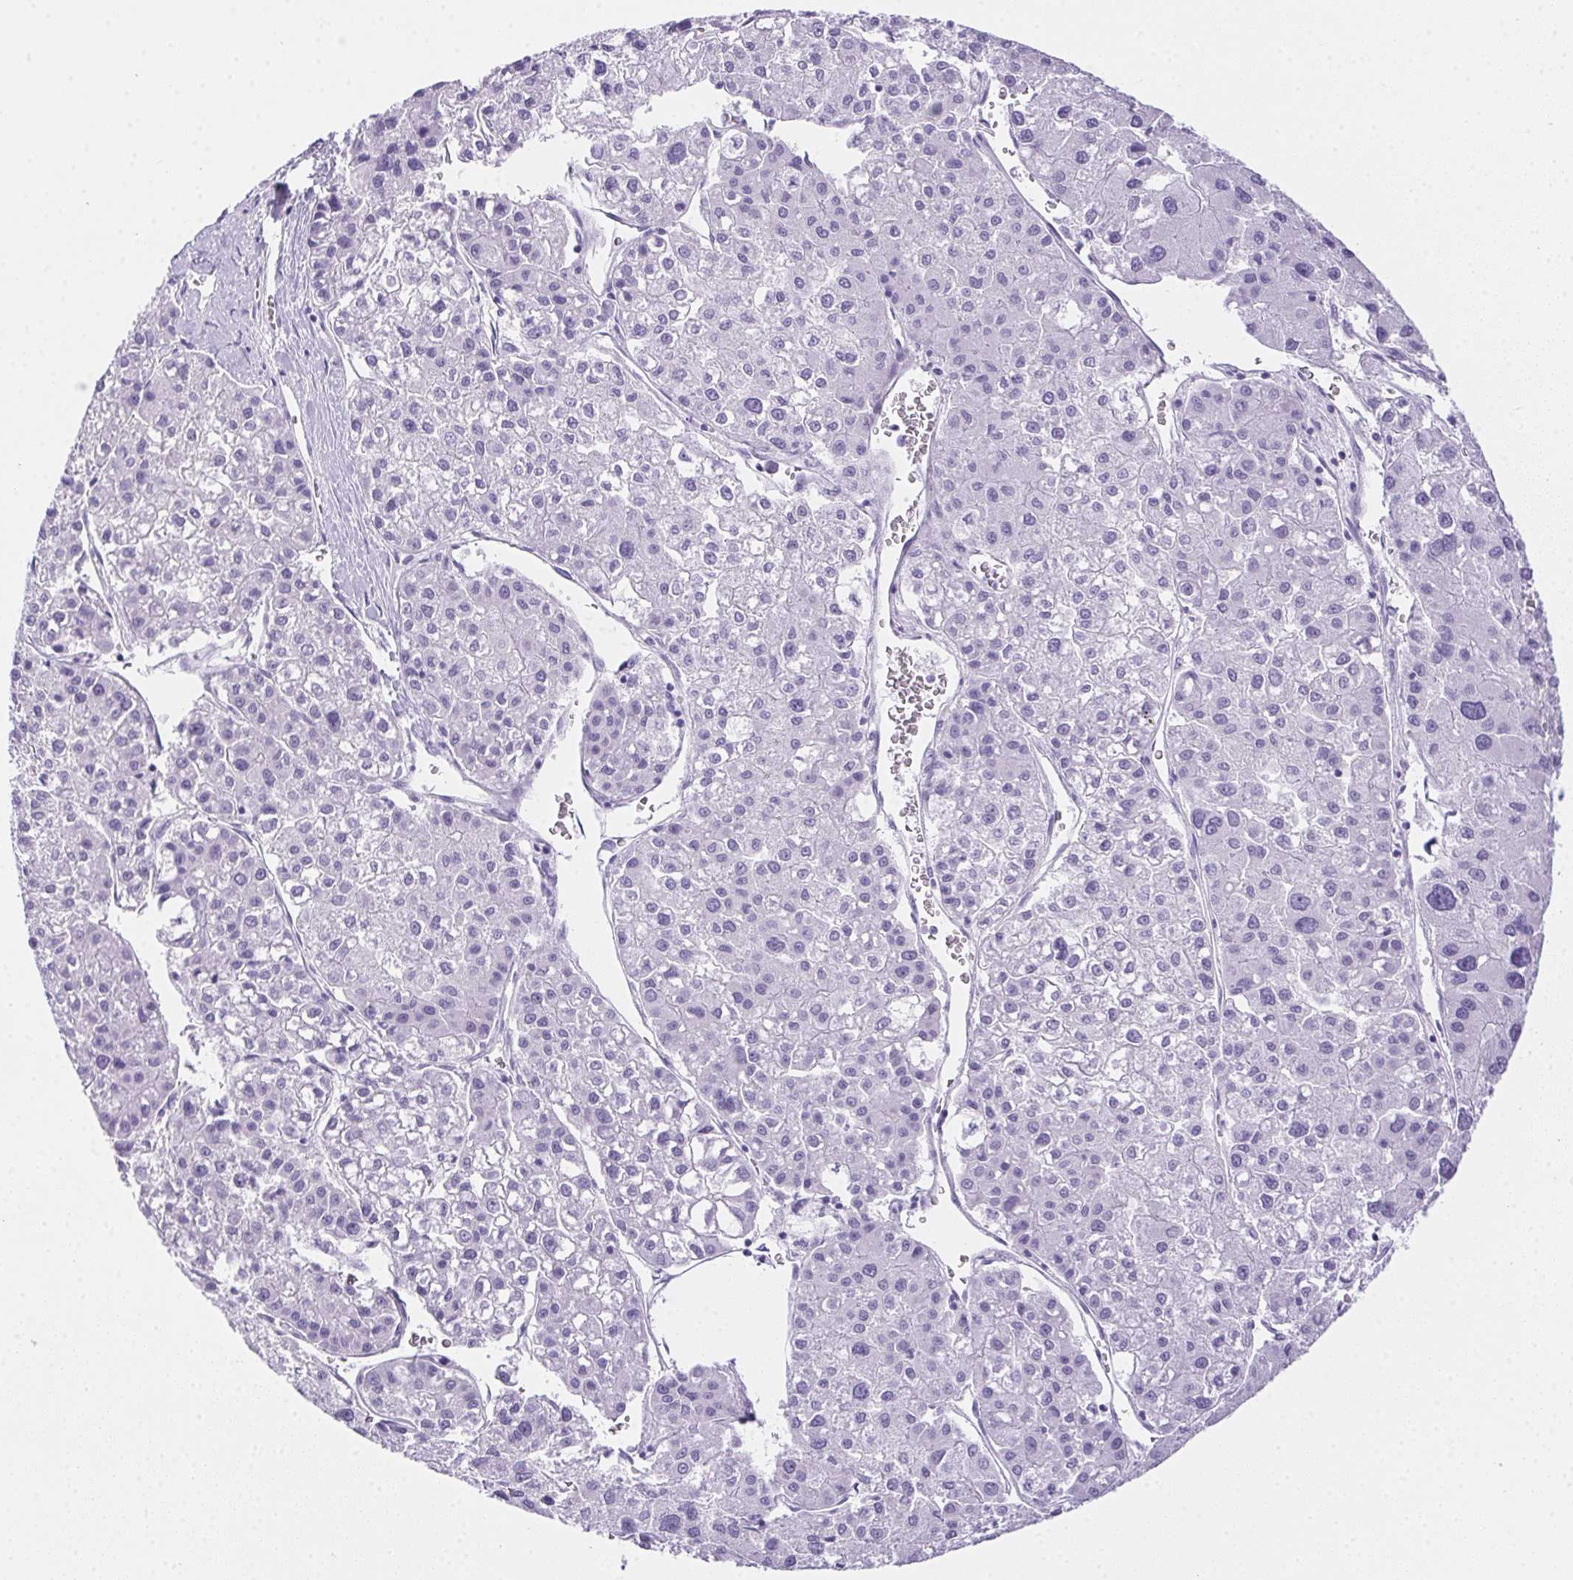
{"staining": {"intensity": "negative", "quantity": "none", "location": "none"}, "tissue": "liver cancer", "cell_type": "Tumor cells", "image_type": "cancer", "snomed": [{"axis": "morphology", "description": "Carcinoma, Hepatocellular, NOS"}, {"axis": "topography", "description": "Liver"}], "caption": "Protein analysis of liver cancer (hepatocellular carcinoma) reveals no significant staining in tumor cells.", "gene": "SPACA5B", "patient": {"sex": "male", "age": 73}}